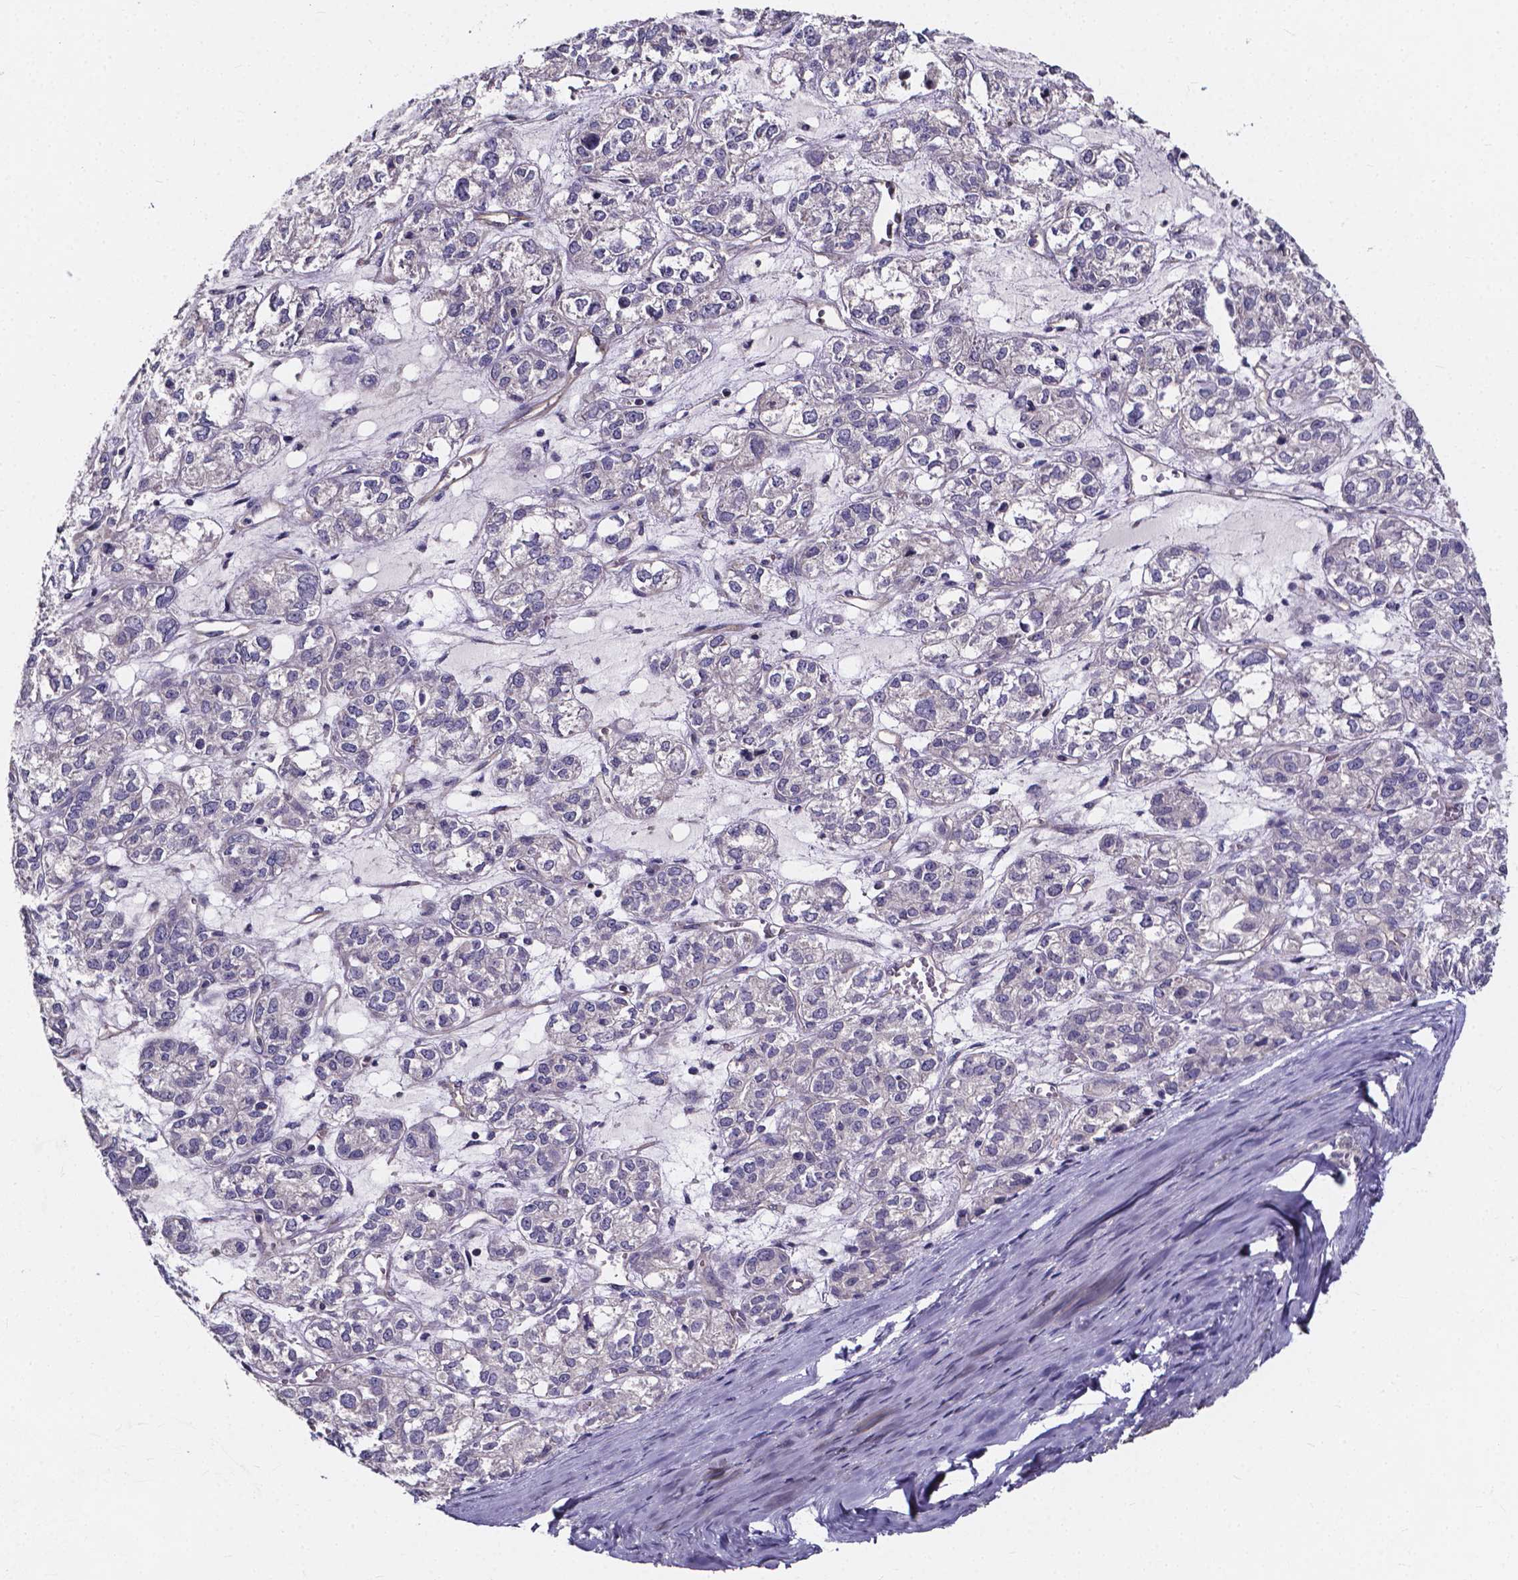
{"staining": {"intensity": "negative", "quantity": "none", "location": "none"}, "tissue": "ovarian cancer", "cell_type": "Tumor cells", "image_type": "cancer", "snomed": [{"axis": "morphology", "description": "Carcinoma, endometroid"}, {"axis": "topography", "description": "Ovary"}], "caption": "IHC of ovarian endometroid carcinoma exhibits no expression in tumor cells.", "gene": "THEMIS", "patient": {"sex": "female", "age": 64}}